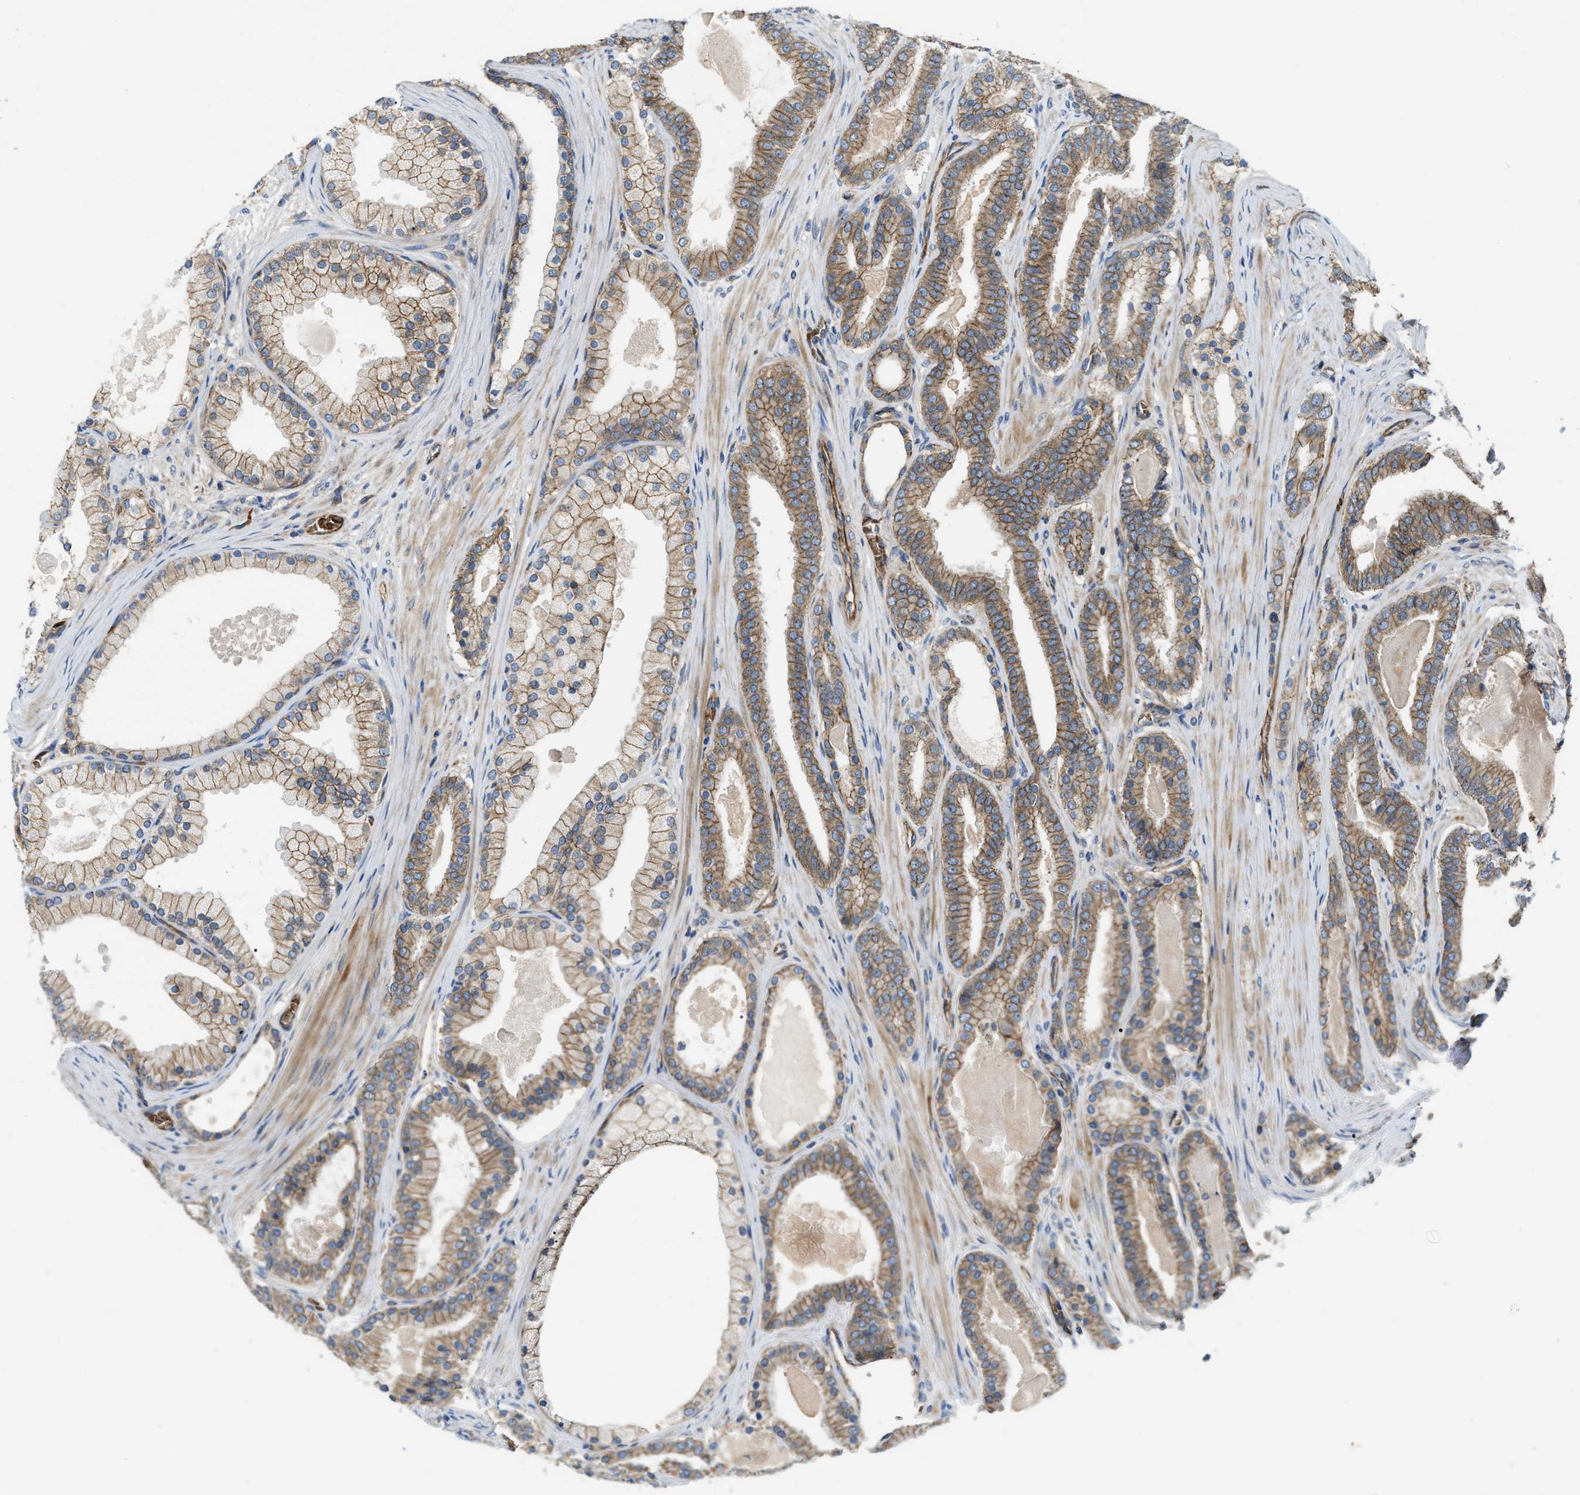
{"staining": {"intensity": "moderate", "quantity": ">75%", "location": "cytoplasmic/membranous"}, "tissue": "prostate cancer", "cell_type": "Tumor cells", "image_type": "cancer", "snomed": [{"axis": "morphology", "description": "Adenocarcinoma, High grade"}, {"axis": "topography", "description": "Prostate"}], "caption": "Immunohistochemical staining of human prostate cancer displays medium levels of moderate cytoplasmic/membranous protein positivity in approximately >75% of tumor cells. The staining was performed using DAB (3,3'-diaminobenzidine) to visualize the protein expression in brown, while the nuclei were stained in blue with hematoxylin (Magnification: 20x).", "gene": "ERC1", "patient": {"sex": "male", "age": 60}}